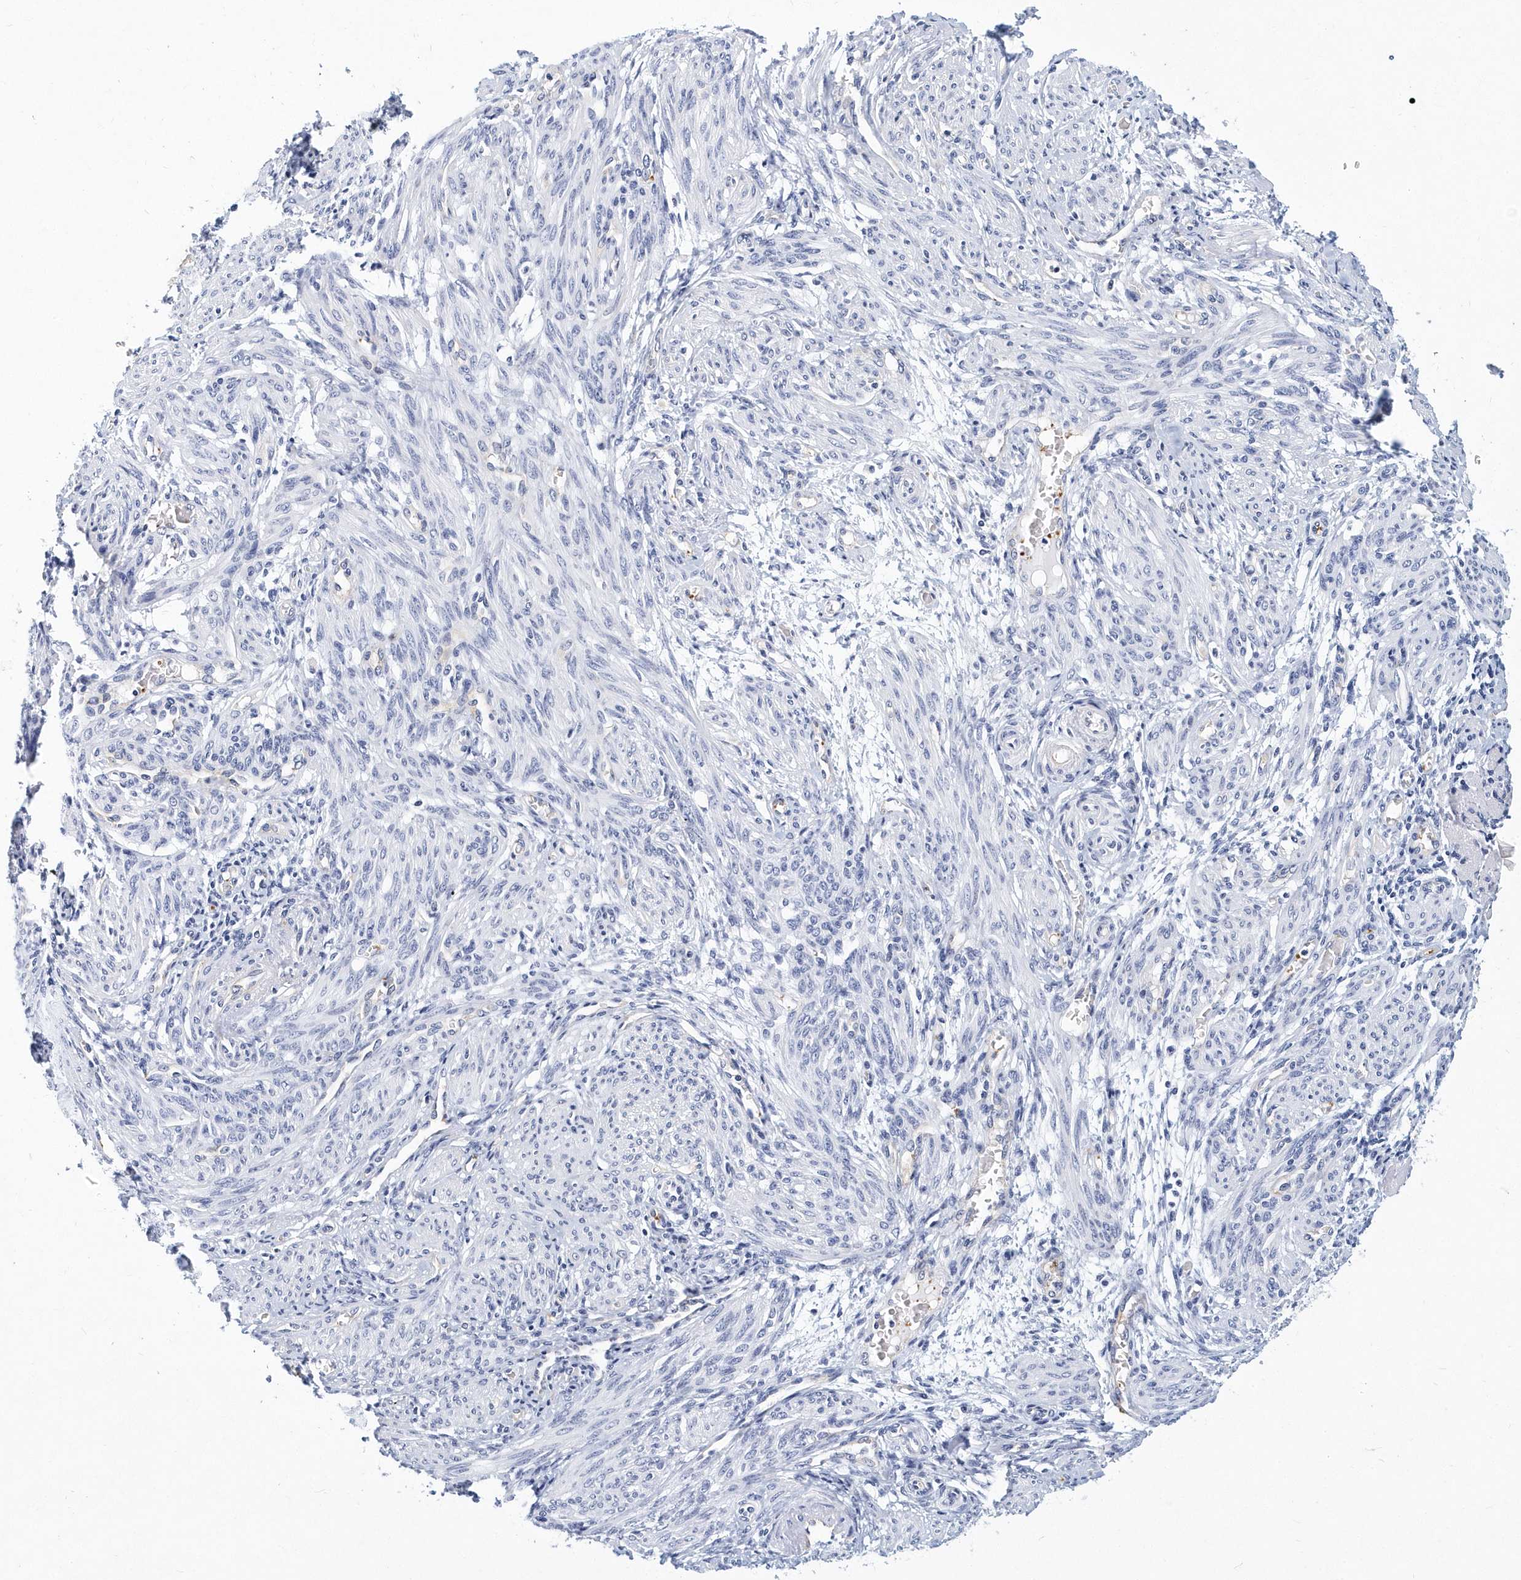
{"staining": {"intensity": "negative", "quantity": "none", "location": "none"}, "tissue": "smooth muscle", "cell_type": "Smooth muscle cells", "image_type": "normal", "snomed": [{"axis": "morphology", "description": "Normal tissue, NOS"}, {"axis": "topography", "description": "Smooth muscle"}], "caption": "IHC photomicrograph of unremarkable smooth muscle: human smooth muscle stained with DAB exhibits no significant protein expression in smooth muscle cells. (DAB (3,3'-diaminobenzidine) IHC, high magnification).", "gene": "ITGA2B", "patient": {"sex": "female", "age": 39}}